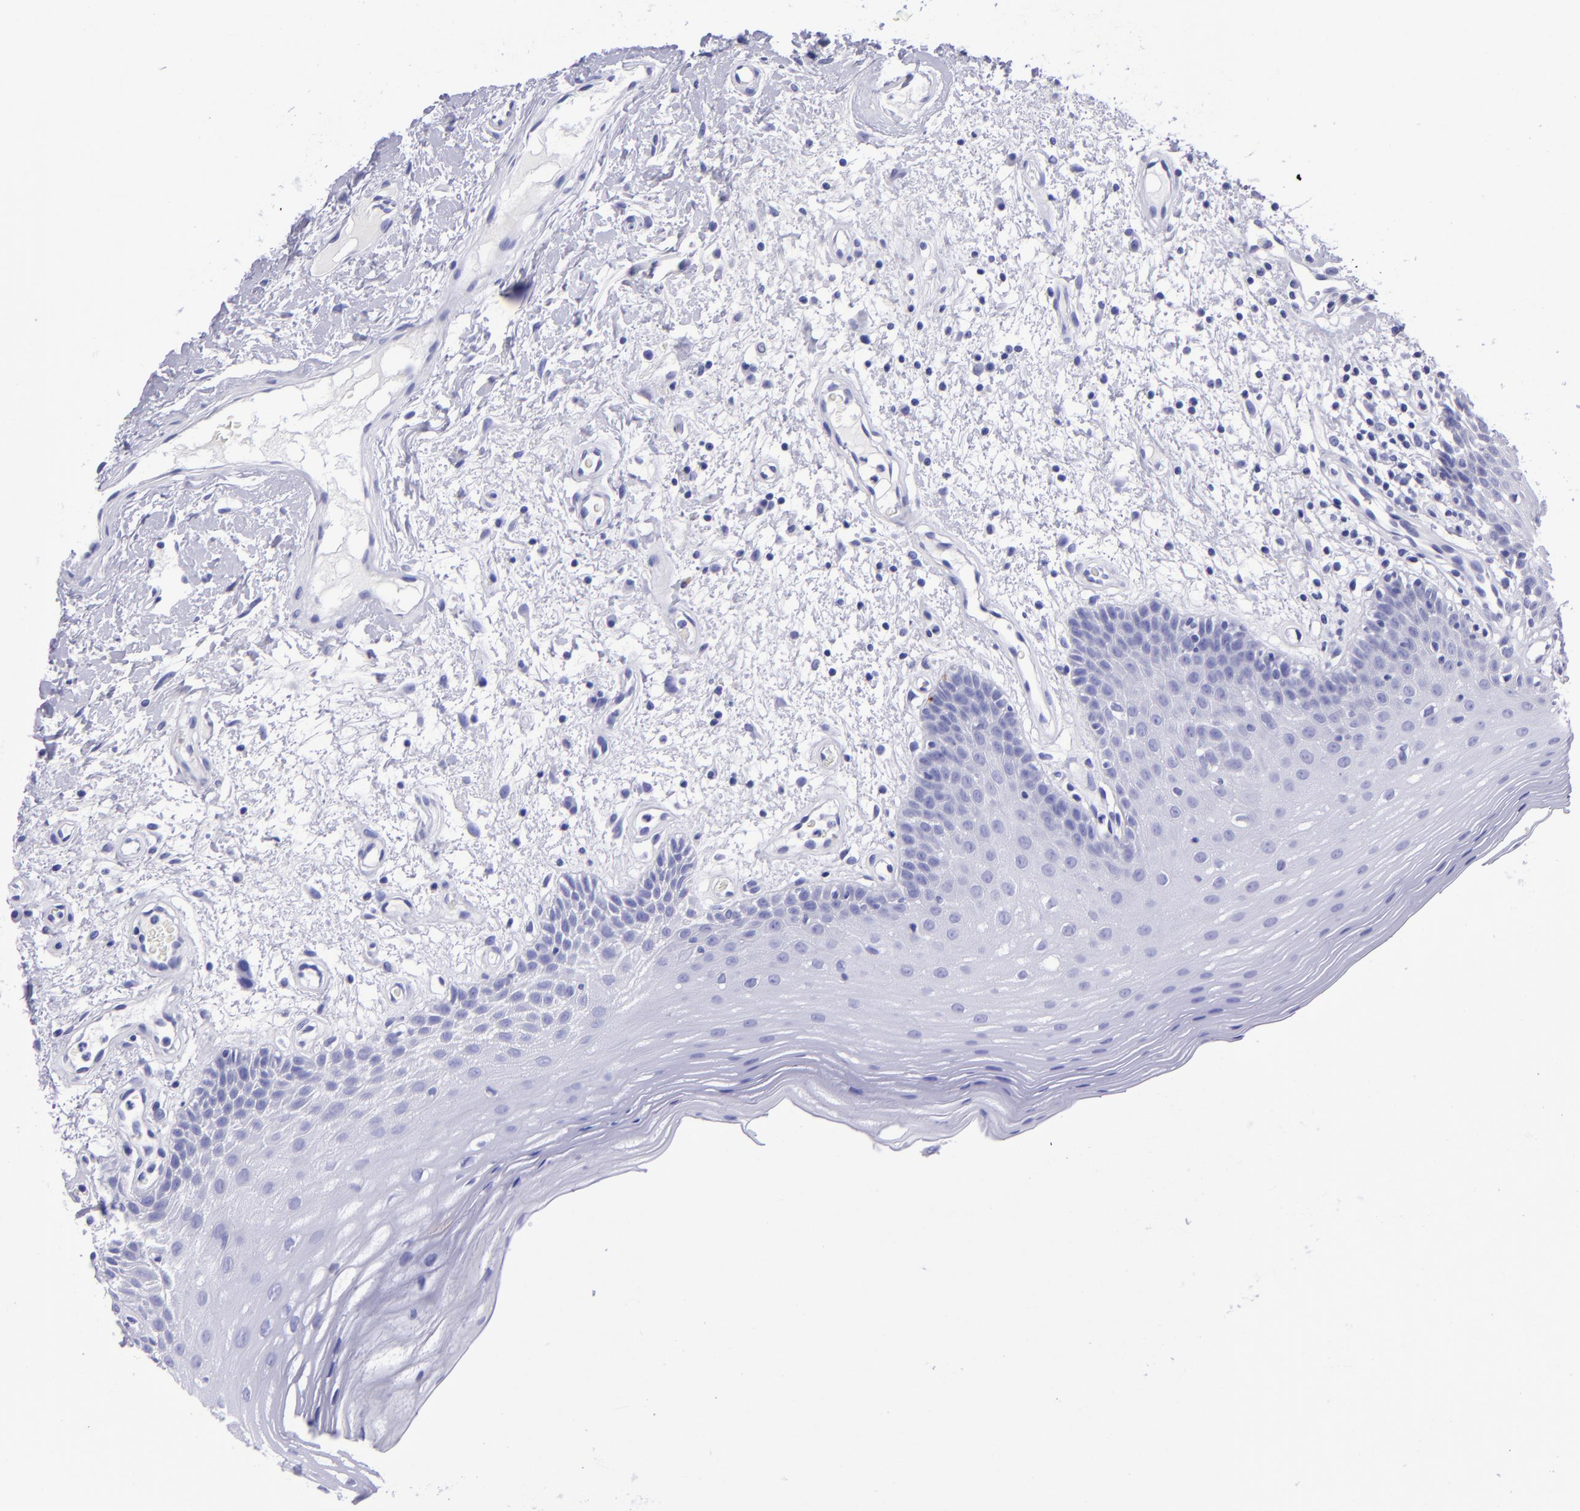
{"staining": {"intensity": "negative", "quantity": "none", "location": "none"}, "tissue": "oral mucosa", "cell_type": "Squamous epithelial cells", "image_type": "normal", "snomed": [{"axis": "morphology", "description": "Normal tissue, NOS"}, {"axis": "morphology", "description": "Squamous cell carcinoma, NOS"}, {"axis": "topography", "description": "Skeletal muscle"}, {"axis": "topography", "description": "Oral tissue"}, {"axis": "topography", "description": "Head-Neck"}], "caption": "A high-resolution histopathology image shows IHC staining of benign oral mucosa, which demonstrates no significant expression in squamous epithelial cells. (DAB IHC visualized using brightfield microscopy, high magnification).", "gene": "TYRP1", "patient": {"sex": "male", "age": 71}}